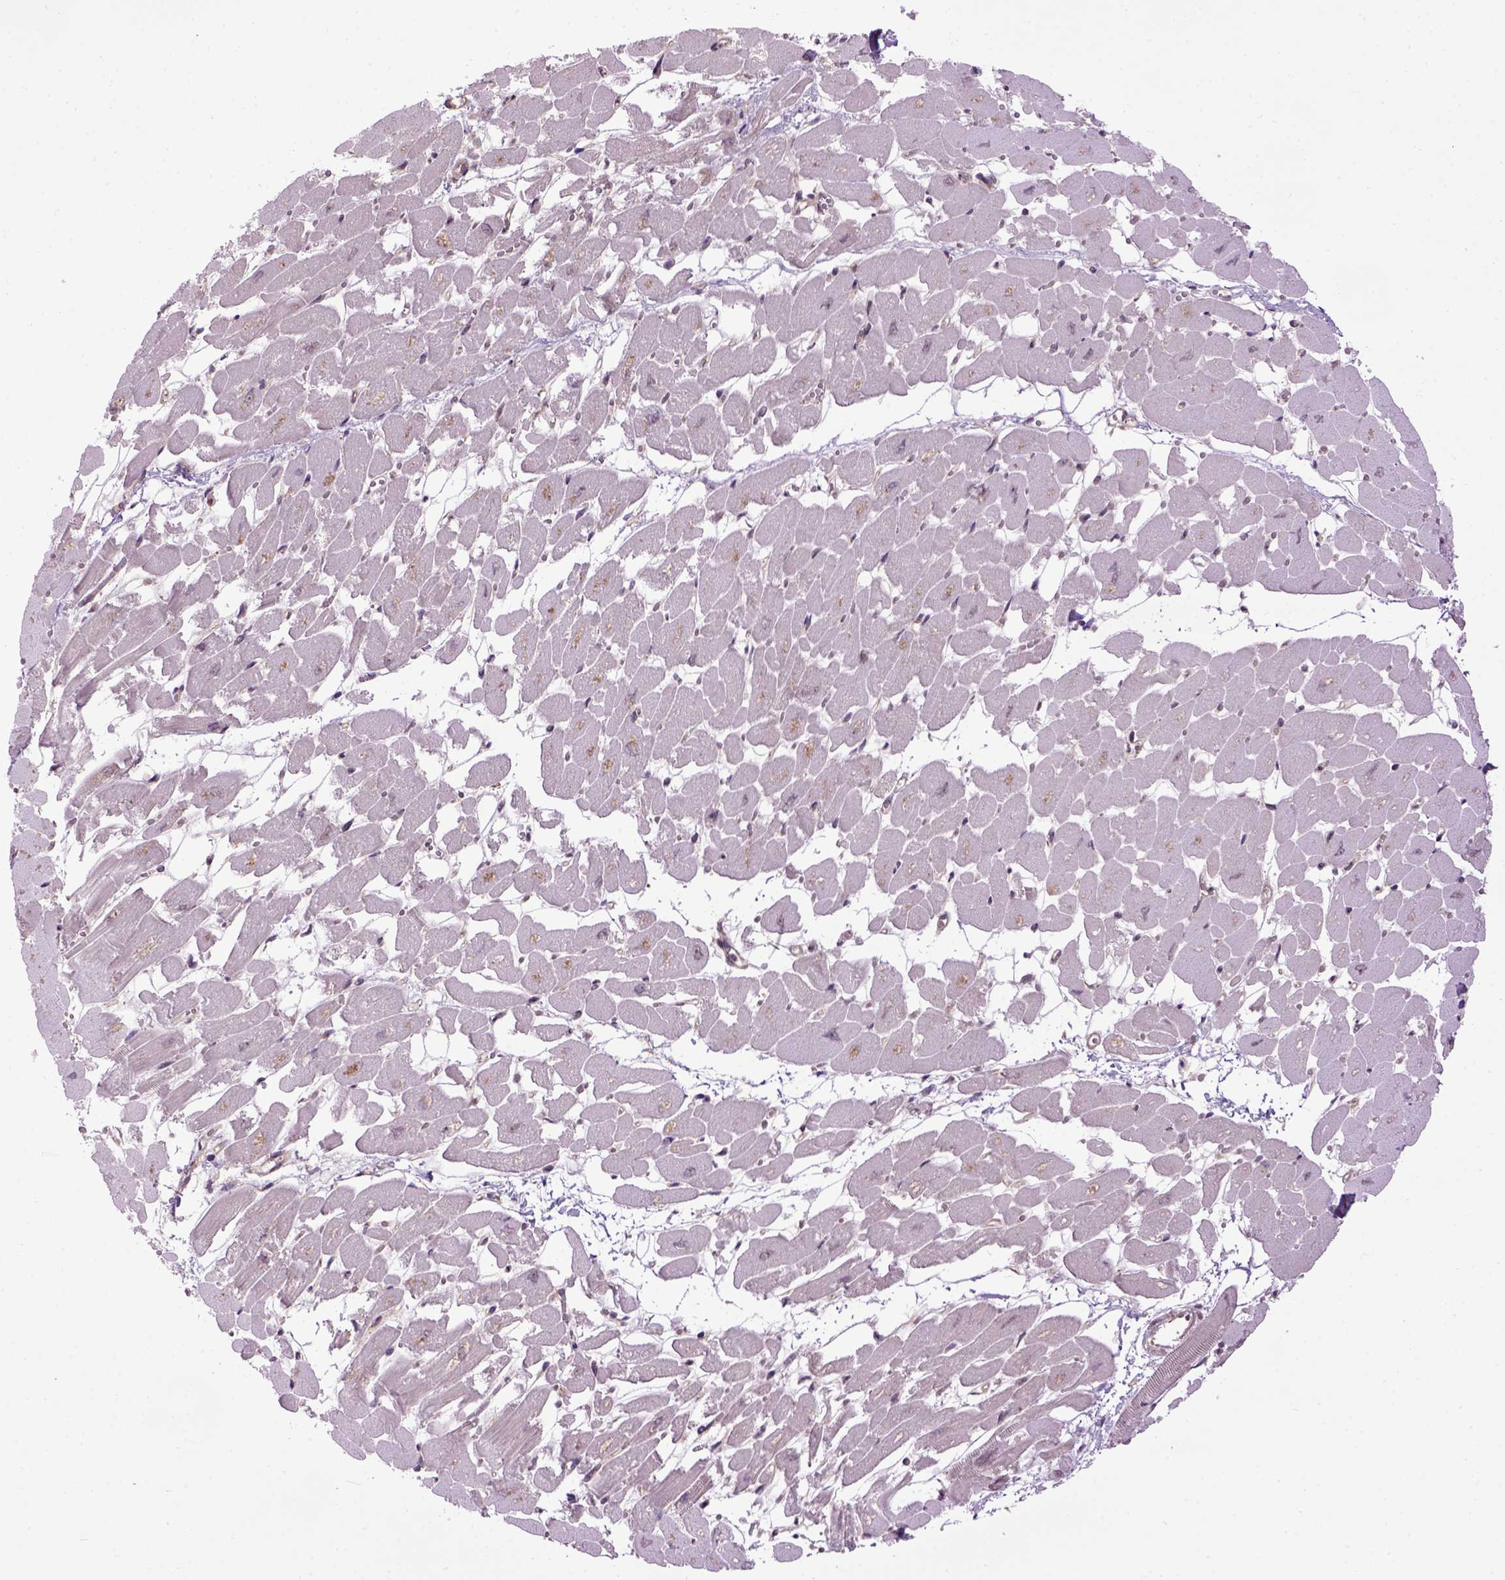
{"staining": {"intensity": "negative", "quantity": "none", "location": "none"}, "tissue": "heart muscle", "cell_type": "Cardiomyocytes", "image_type": "normal", "snomed": [{"axis": "morphology", "description": "Normal tissue, NOS"}, {"axis": "topography", "description": "Heart"}], "caption": "High power microscopy histopathology image of an IHC photomicrograph of unremarkable heart muscle, revealing no significant positivity in cardiomyocytes.", "gene": "WDR48", "patient": {"sex": "female", "age": 52}}